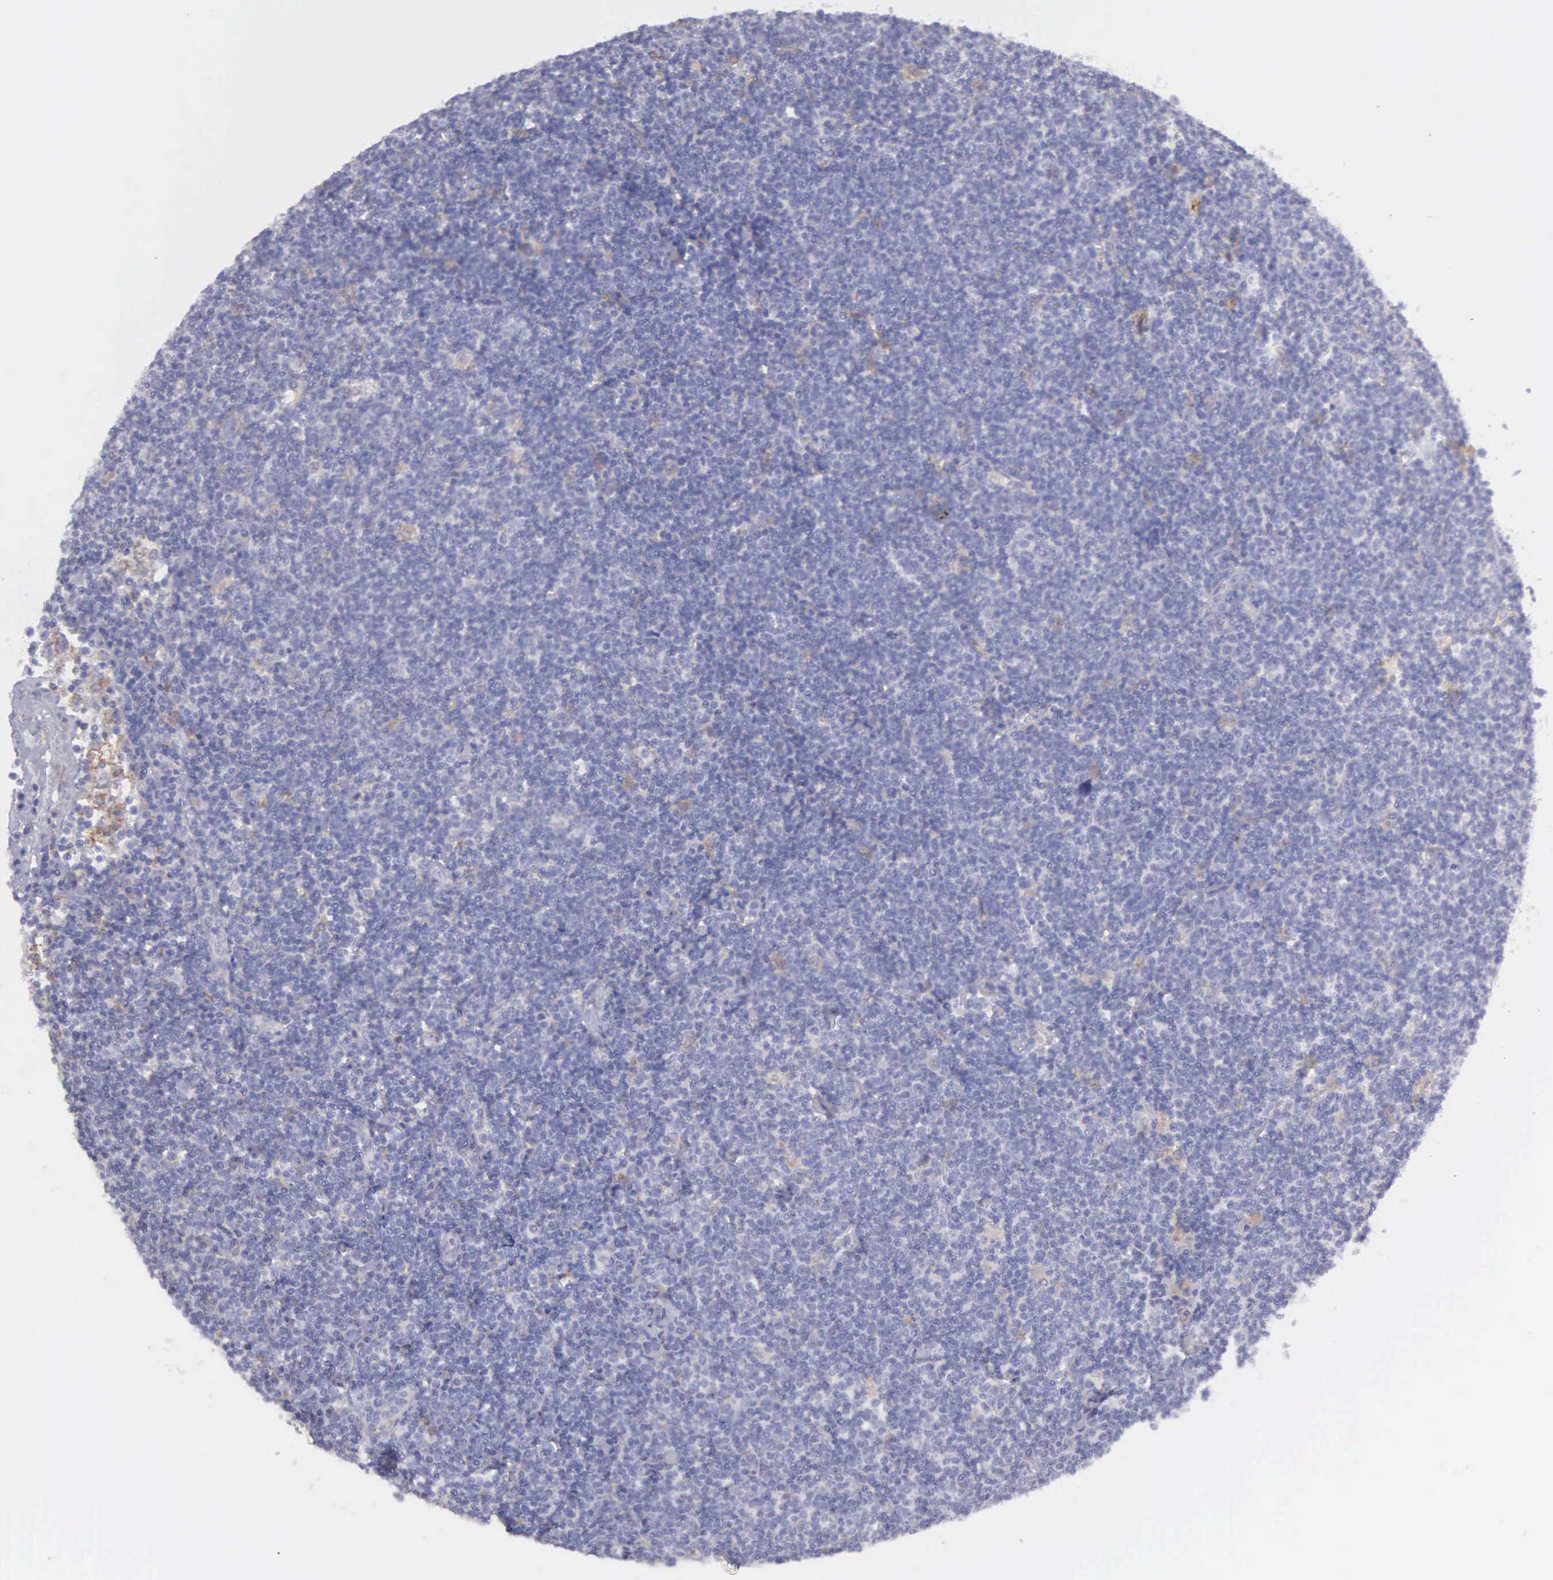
{"staining": {"intensity": "negative", "quantity": "none", "location": "none"}, "tissue": "lymphoma", "cell_type": "Tumor cells", "image_type": "cancer", "snomed": [{"axis": "morphology", "description": "Malignant lymphoma, non-Hodgkin's type, Low grade"}, {"axis": "topography", "description": "Lymph node"}], "caption": "This is an immunohistochemistry photomicrograph of human lymphoma. There is no staining in tumor cells.", "gene": "TYRP1", "patient": {"sex": "male", "age": 65}}